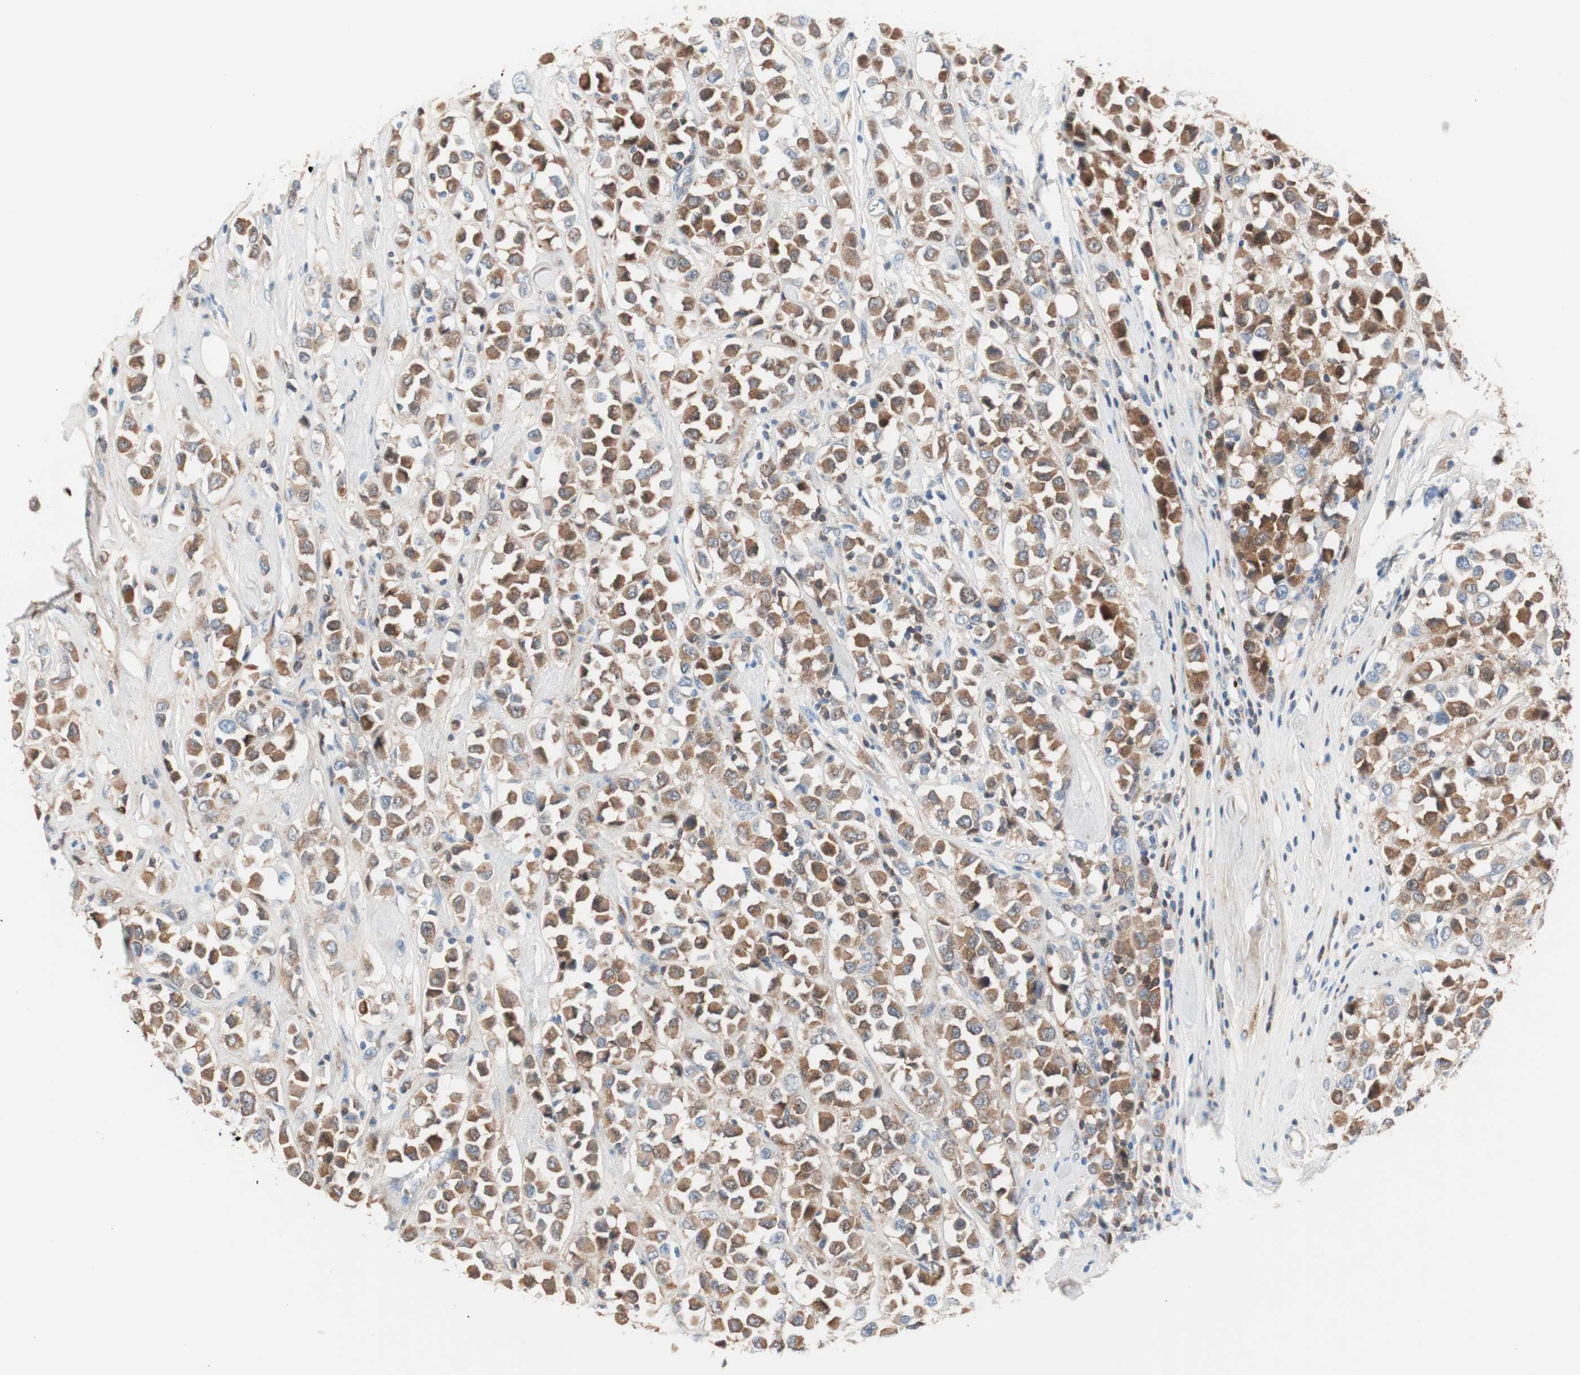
{"staining": {"intensity": "strong", "quantity": "<25%", "location": "cytoplasmic/membranous"}, "tissue": "breast cancer", "cell_type": "Tumor cells", "image_type": "cancer", "snomed": [{"axis": "morphology", "description": "Duct carcinoma"}, {"axis": "topography", "description": "Breast"}], "caption": "High-magnification brightfield microscopy of breast infiltrating ductal carcinoma stained with DAB (brown) and counterstained with hematoxylin (blue). tumor cells exhibit strong cytoplasmic/membranous expression is appreciated in about<25% of cells.", "gene": "RBP4", "patient": {"sex": "female", "age": 61}}